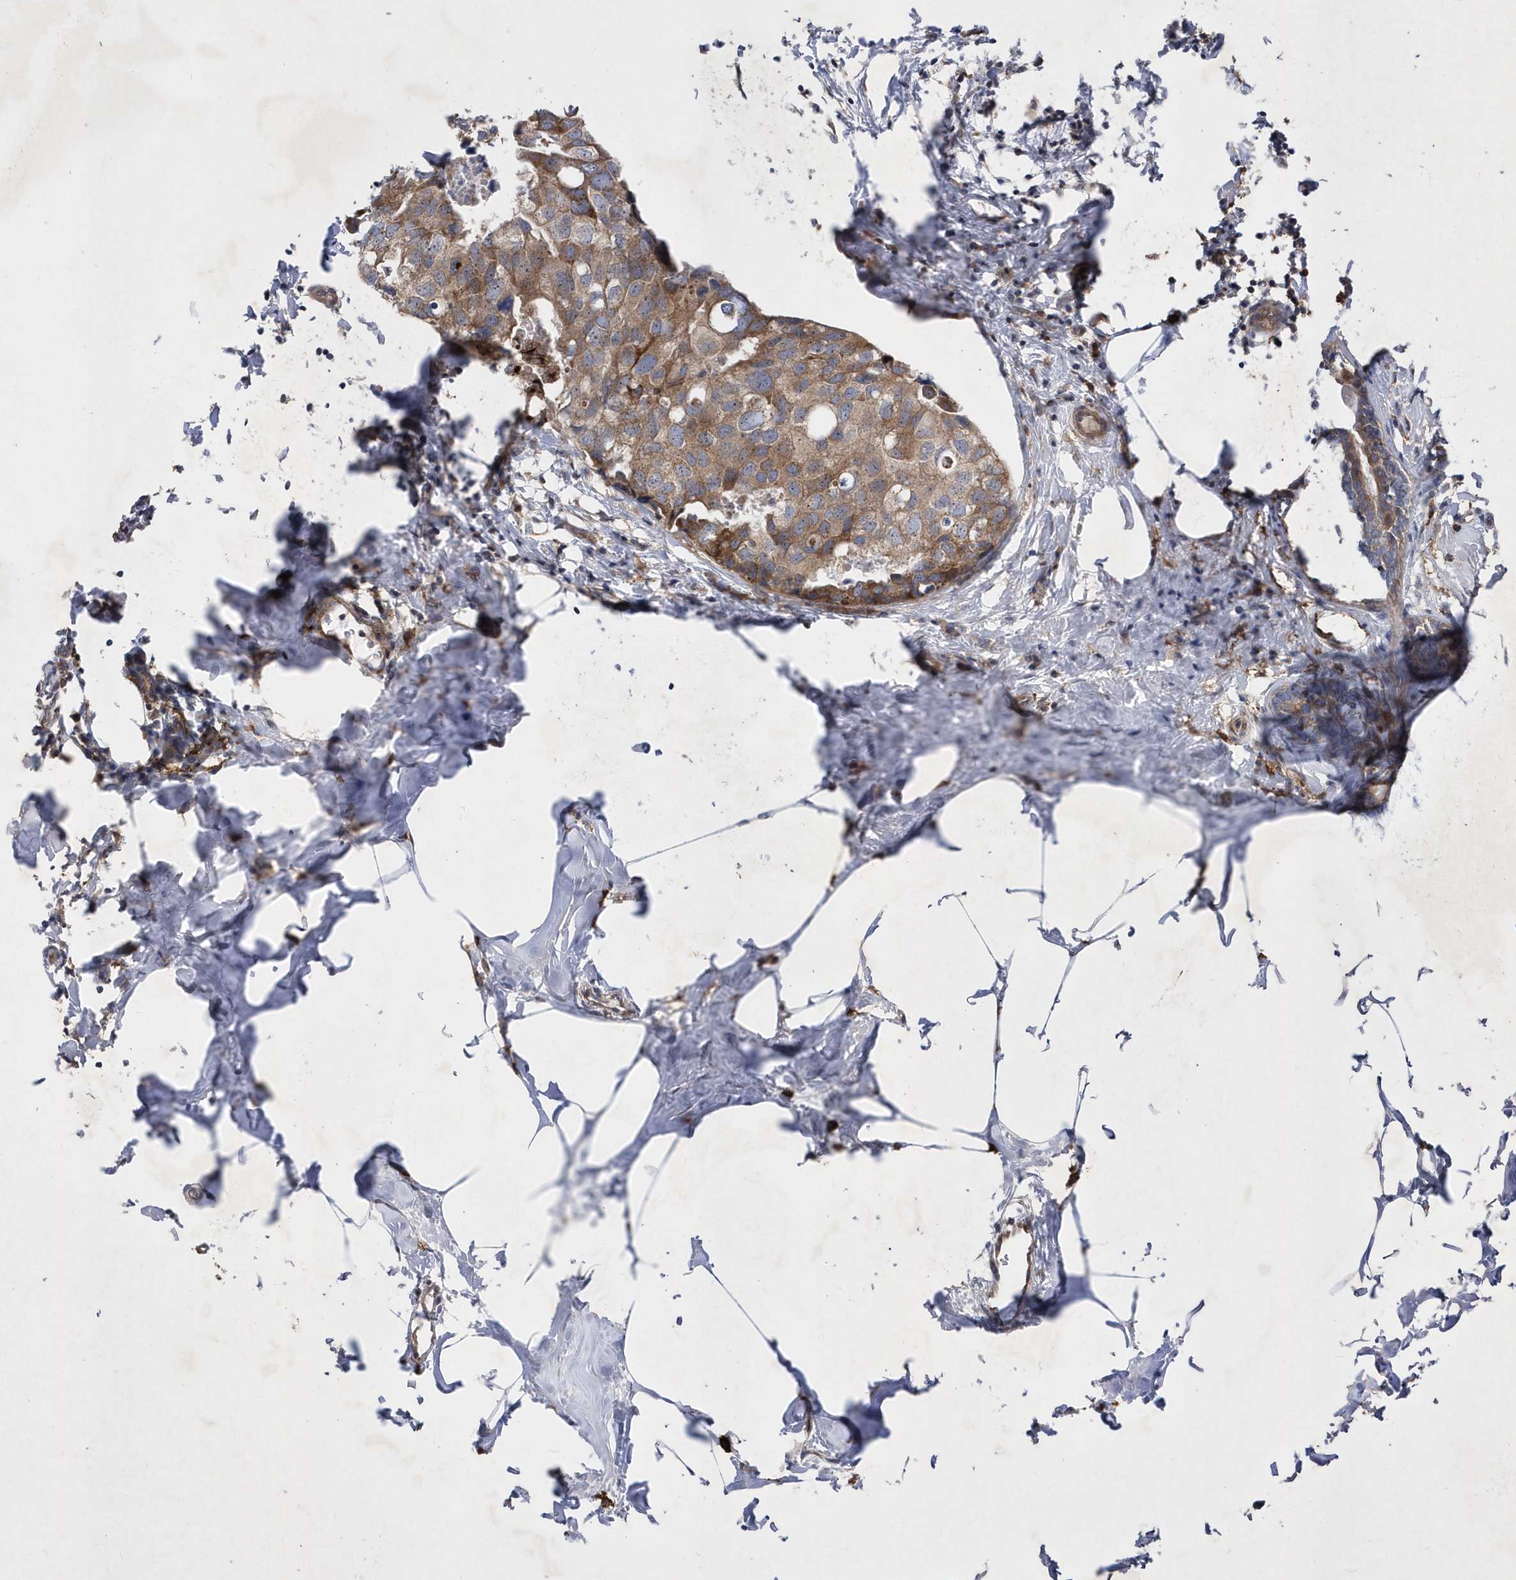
{"staining": {"intensity": "moderate", "quantity": ">75%", "location": "cytoplasmic/membranous"}, "tissue": "breast cancer", "cell_type": "Tumor cells", "image_type": "cancer", "snomed": [{"axis": "morphology", "description": "Normal tissue, NOS"}, {"axis": "morphology", "description": "Duct carcinoma"}, {"axis": "topography", "description": "Breast"}], "caption": "Immunohistochemical staining of breast cancer (invasive ductal carcinoma) reveals medium levels of moderate cytoplasmic/membranous staining in approximately >75% of tumor cells.", "gene": "LONRF2", "patient": {"sex": "female", "age": 50}}